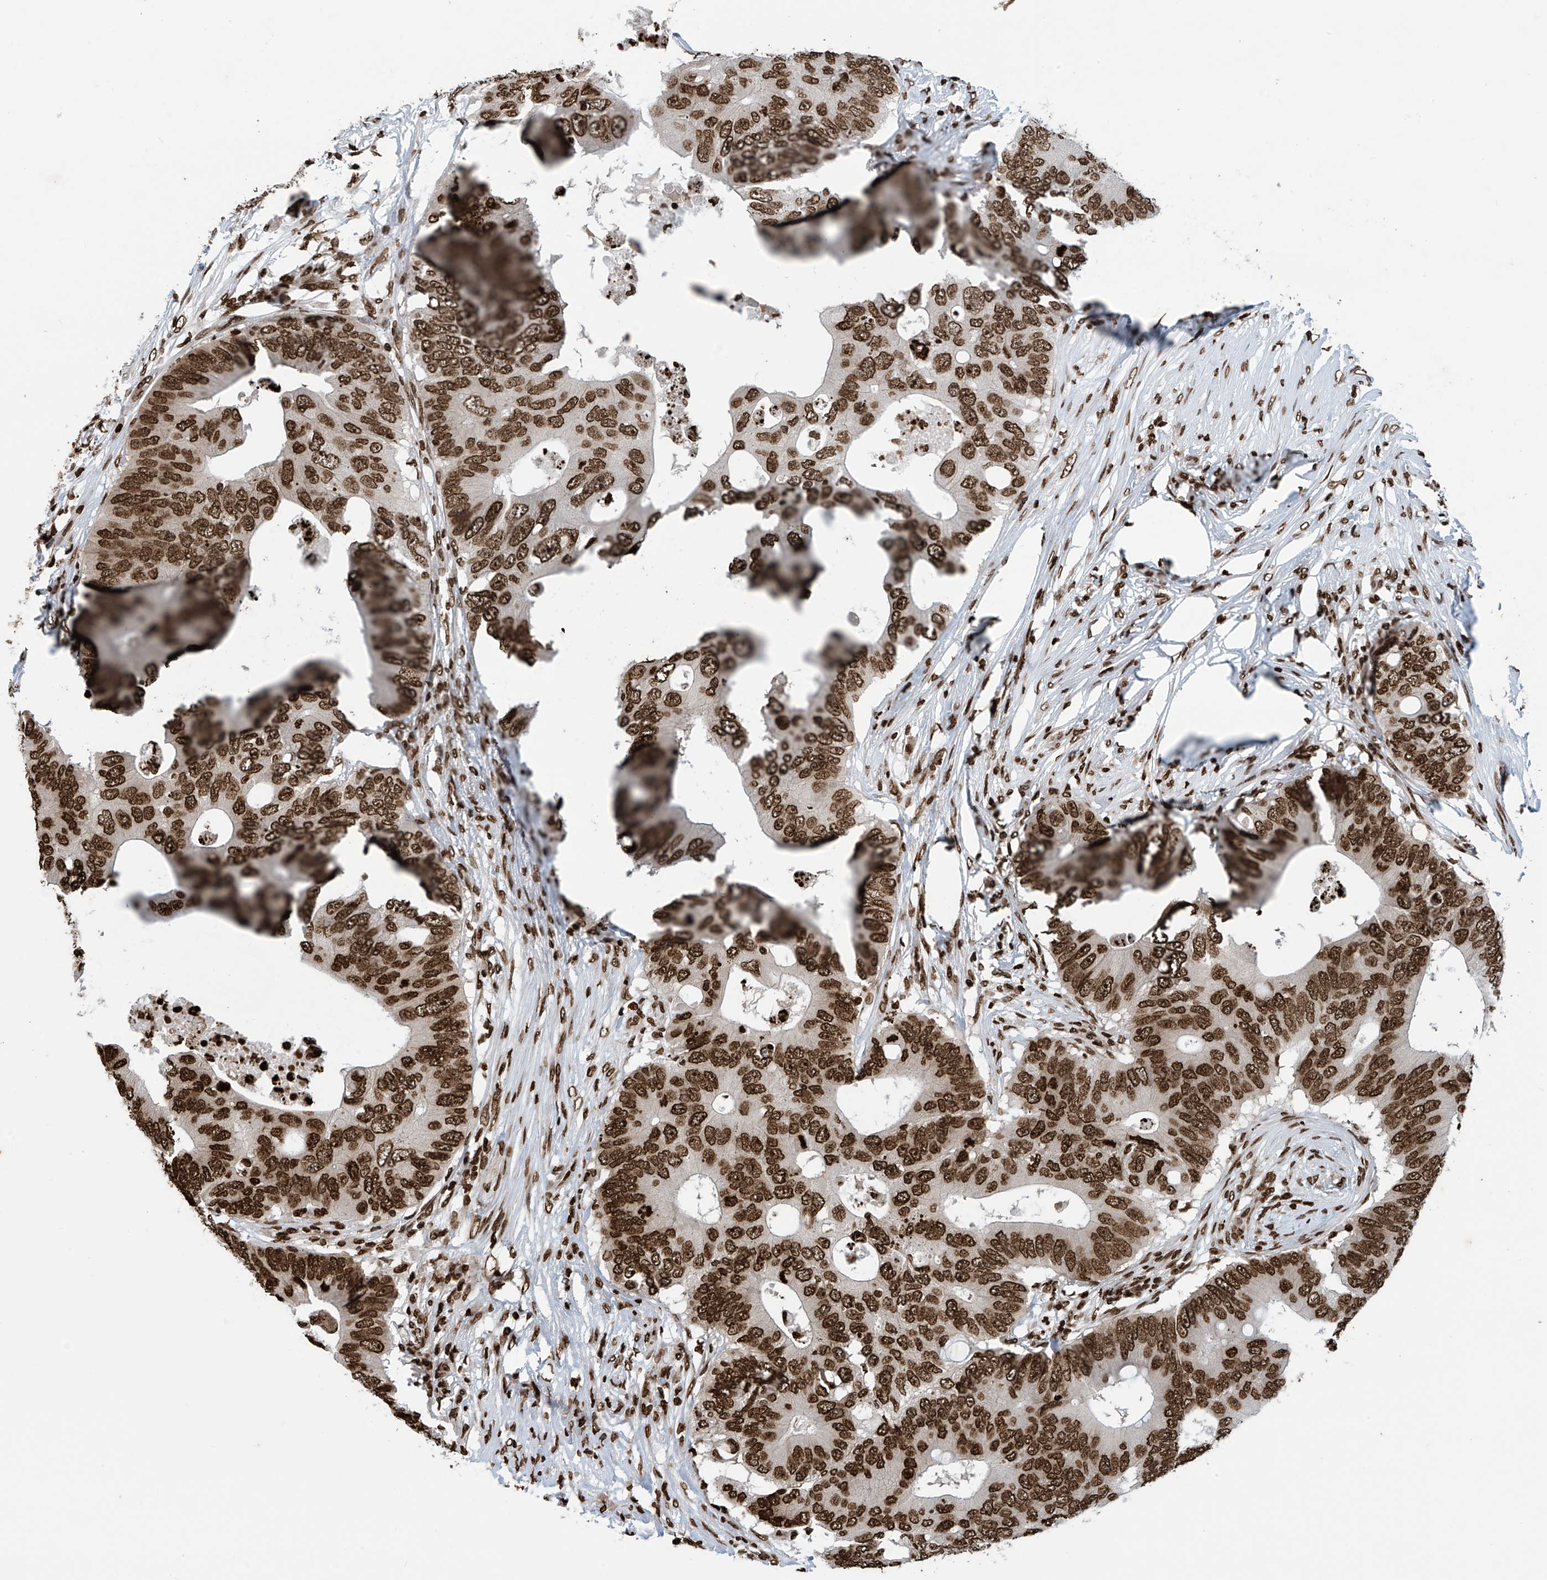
{"staining": {"intensity": "strong", "quantity": ">75%", "location": "nuclear"}, "tissue": "colorectal cancer", "cell_type": "Tumor cells", "image_type": "cancer", "snomed": [{"axis": "morphology", "description": "Adenocarcinoma, NOS"}, {"axis": "topography", "description": "Colon"}], "caption": "Protein analysis of colorectal cancer tissue demonstrates strong nuclear staining in approximately >75% of tumor cells.", "gene": "DPPA2", "patient": {"sex": "male", "age": 71}}